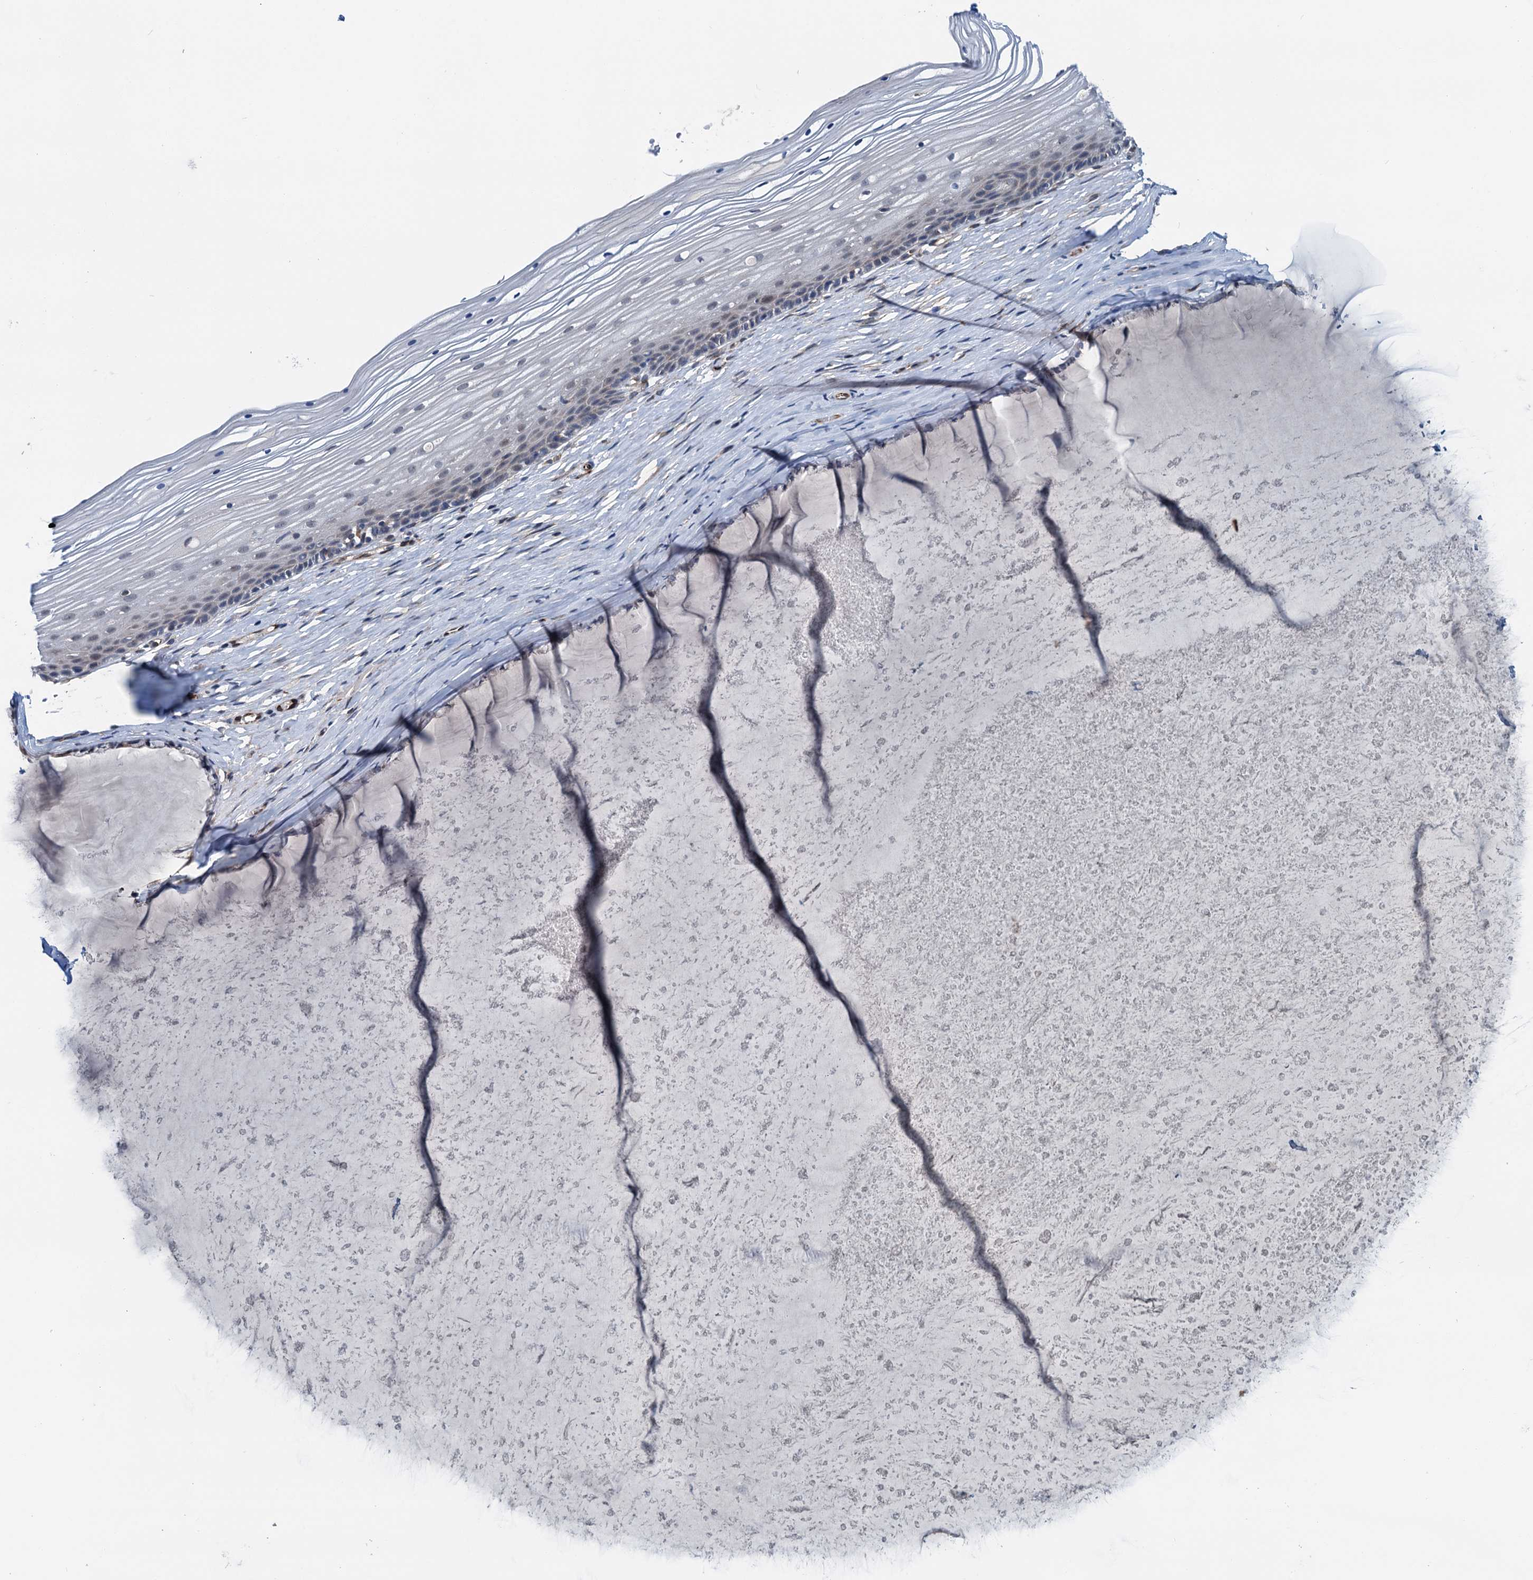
{"staining": {"intensity": "negative", "quantity": "none", "location": "none"}, "tissue": "vagina", "cell_type": "Squamous epithelial cells", "image_type": "normal", "snomed": [{"axis": "morphology", "description": "Normal tissue, NOS"}, {"axis": "topography", "description": "Vagina"}, {"axis": "topography", "description": "Cervix"}], "caption": "Vagina was stained to show a protein in brown. There is no significant staining in squamous epithelial cells. (DAB (3,3'-diaminobenzidine) immunohistochemistry, high magnification).", "gene": "ELAC1", "patient": {"sex": "female", "age": 40}}